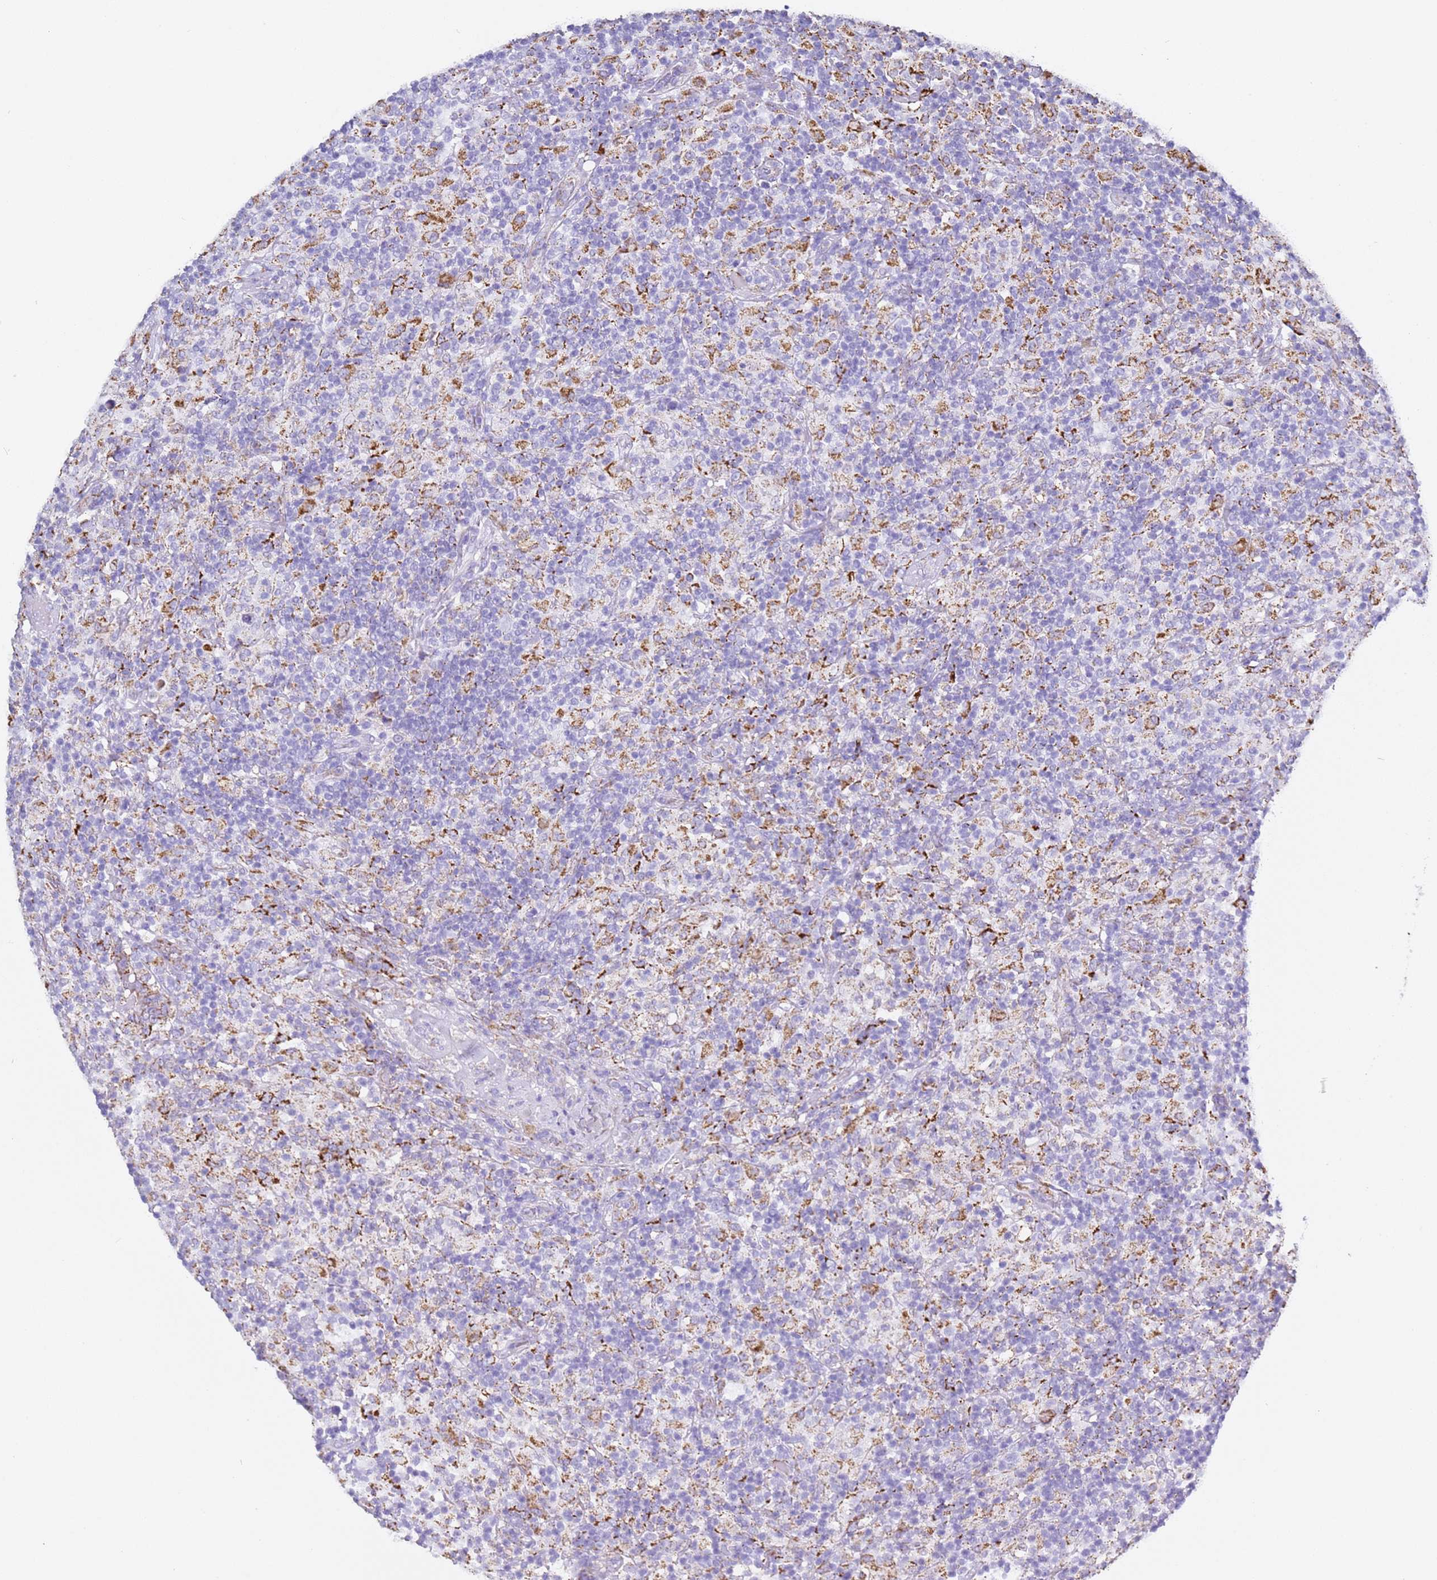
{"staining": {"intensity": "negative", "quantity": "none", "location": "none"}, "tissue": "lymphoma", "cell_type": "Tumor cells", "image_type": "cancer", "snomed": [{"axis": "morphology", "description": "Hodgkin's disease, NOS"}, {"axis": "topography", "description": "Lymph node"}], "caption": "Tumor cells are negative for protein expression in human lymphoma.", "gene": "PTBP2", "patient": {"sex": "male", "age": 70}}